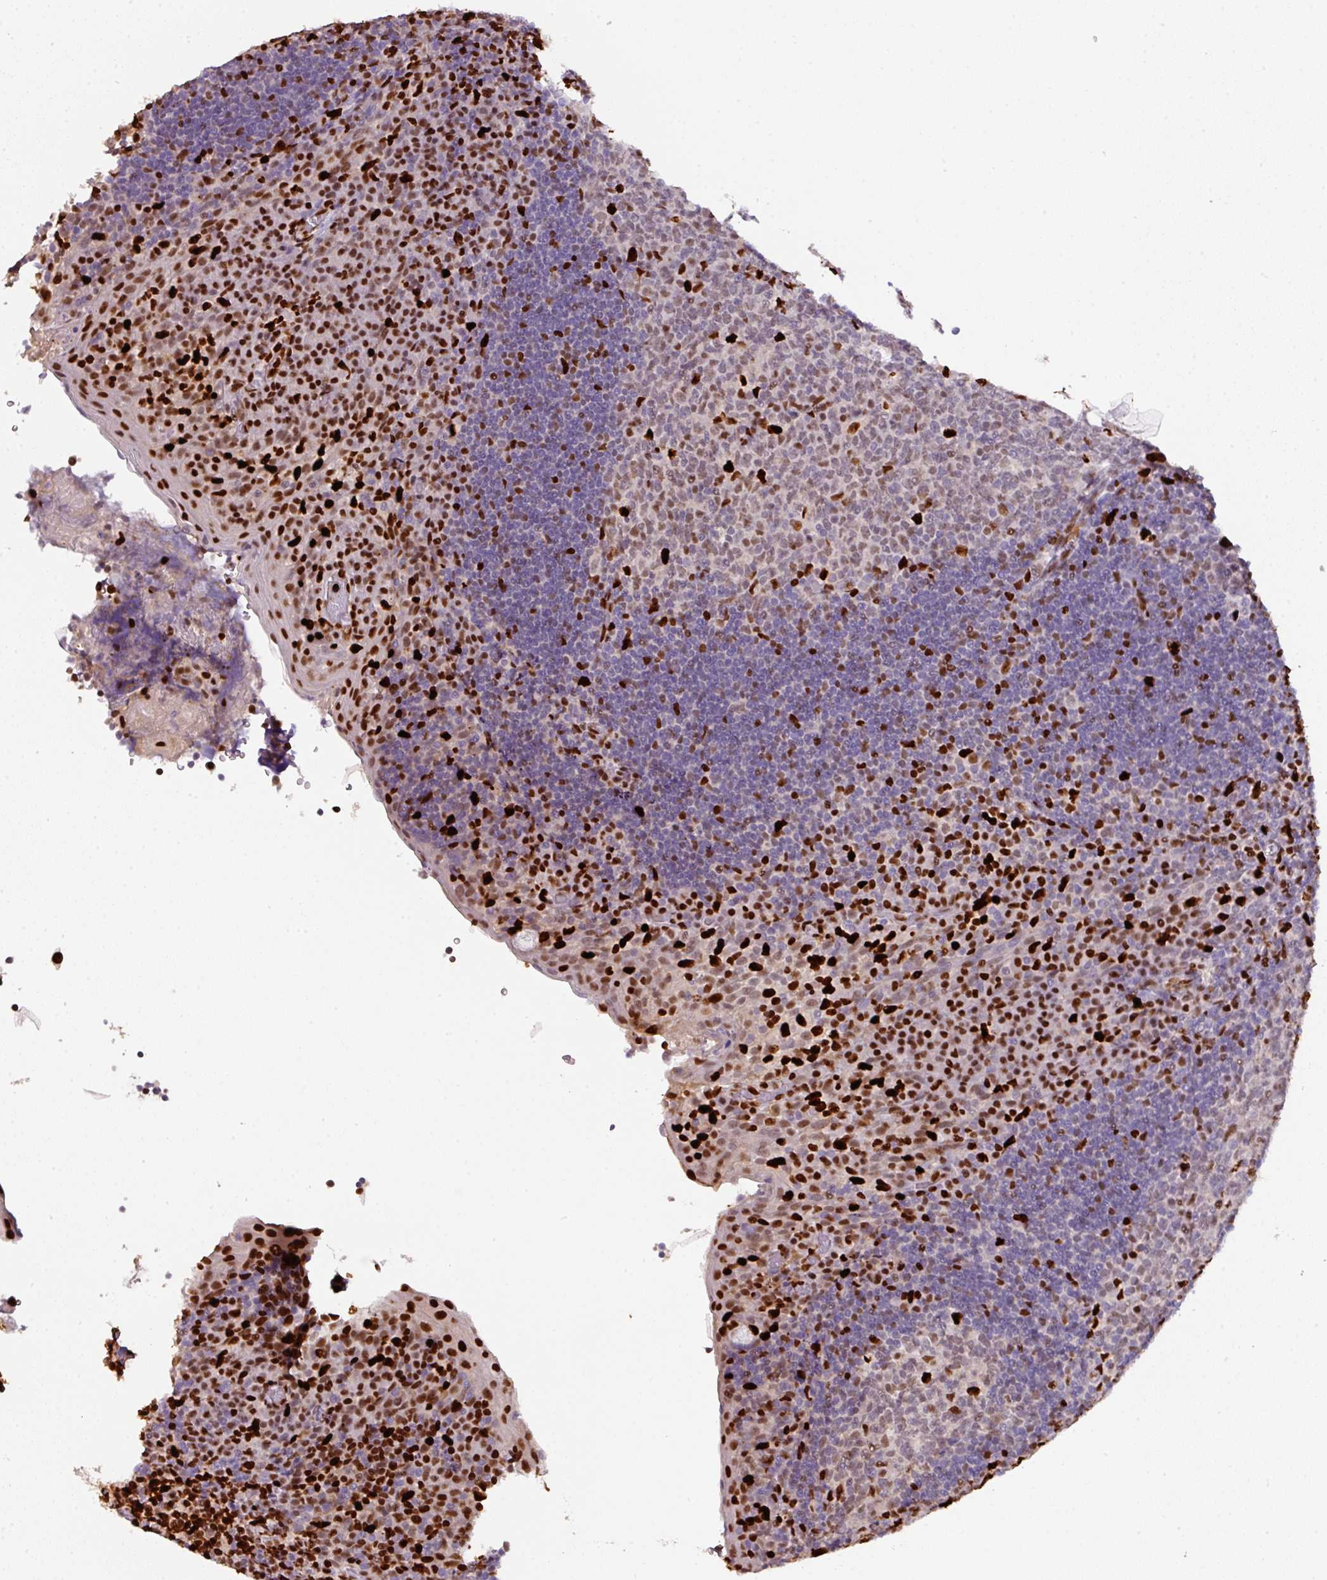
{"staining": {"intensity": "strong", "quantity": "<25%", "location": "nuclear"}, "tissue": "tonsil", "cell_type": "Germinal center cells", "image_type": "normal", "snomed": [{"axis": "morphology", "description": "Normal tissue, NOS"}, {"axis": "topography", "description": "Tonsil"}], "caption": "Brown immunohistochemical staining in benign tonsil displays strong nuclear expression in about <25% of germinal center cells. The staining was performed using DAB (3,3'-diaminobenzidine) to visualize the protein expression in brown, while the nuclei were stained in blue with hematoxylin (Magnification: 20x).", "gene": "SAMHD1", "patient": {"sex": "male", "age": 17}}